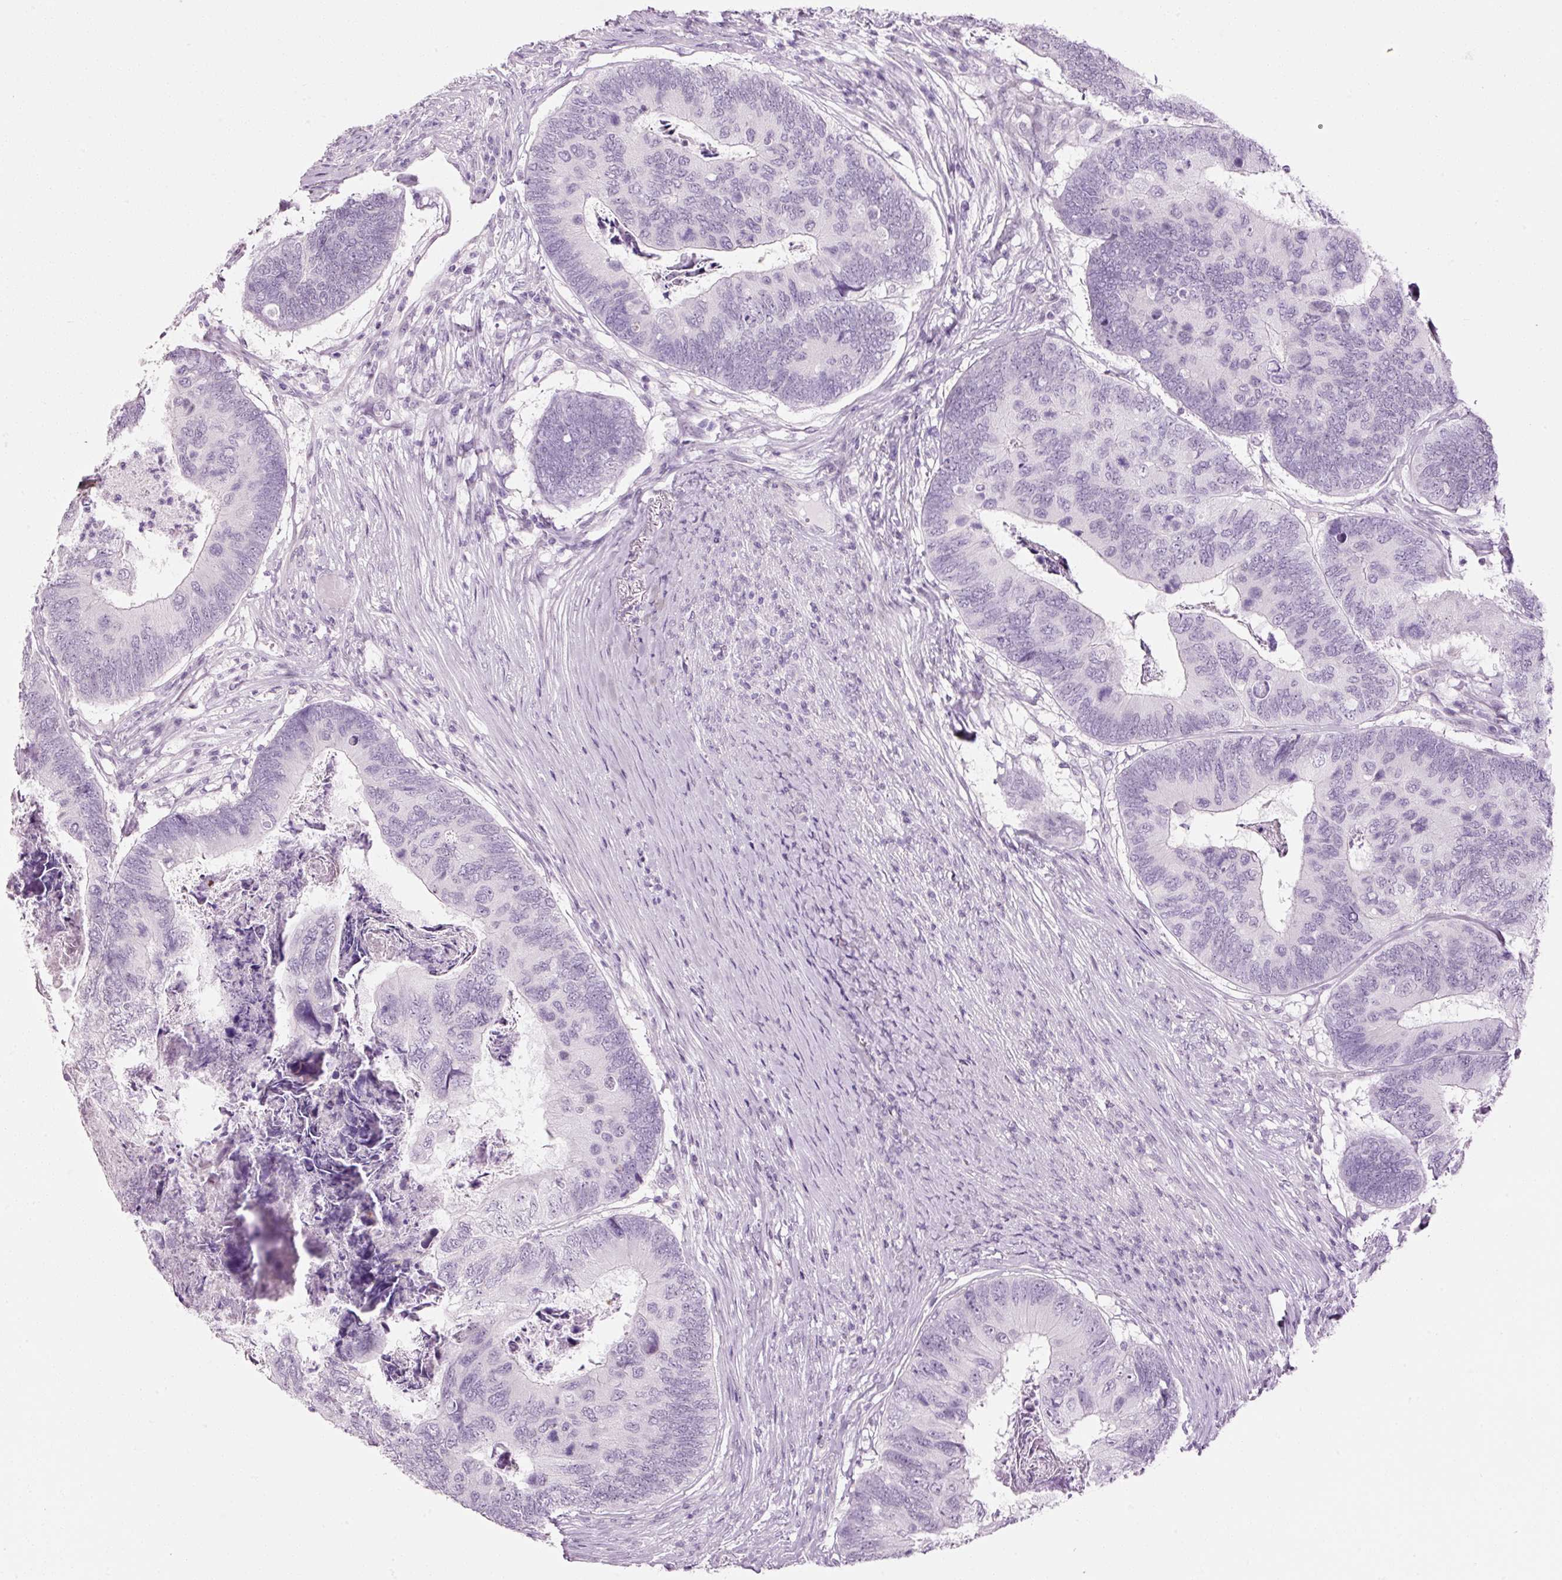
{"staining": {"intensity": "negative", "quantity": "none", "location": "none"}, "tissue": "colorectal cancer", "cell_type": "Tumor cells", "image_type": "cancer", "snomed": [{"axis": "morphology", "description": "Adenocarcinoma, NOS"}, {"axis": "topography", "description": "Colon"}], "caption": "Immunohistochemical staining of human colorectal cancer shows no significant positivity in tumor cells. (IHC, brightfield microscopy, high magnification).", "gene": "ANKRD20A1", "patient": {"sex": "female", "age": 67}}